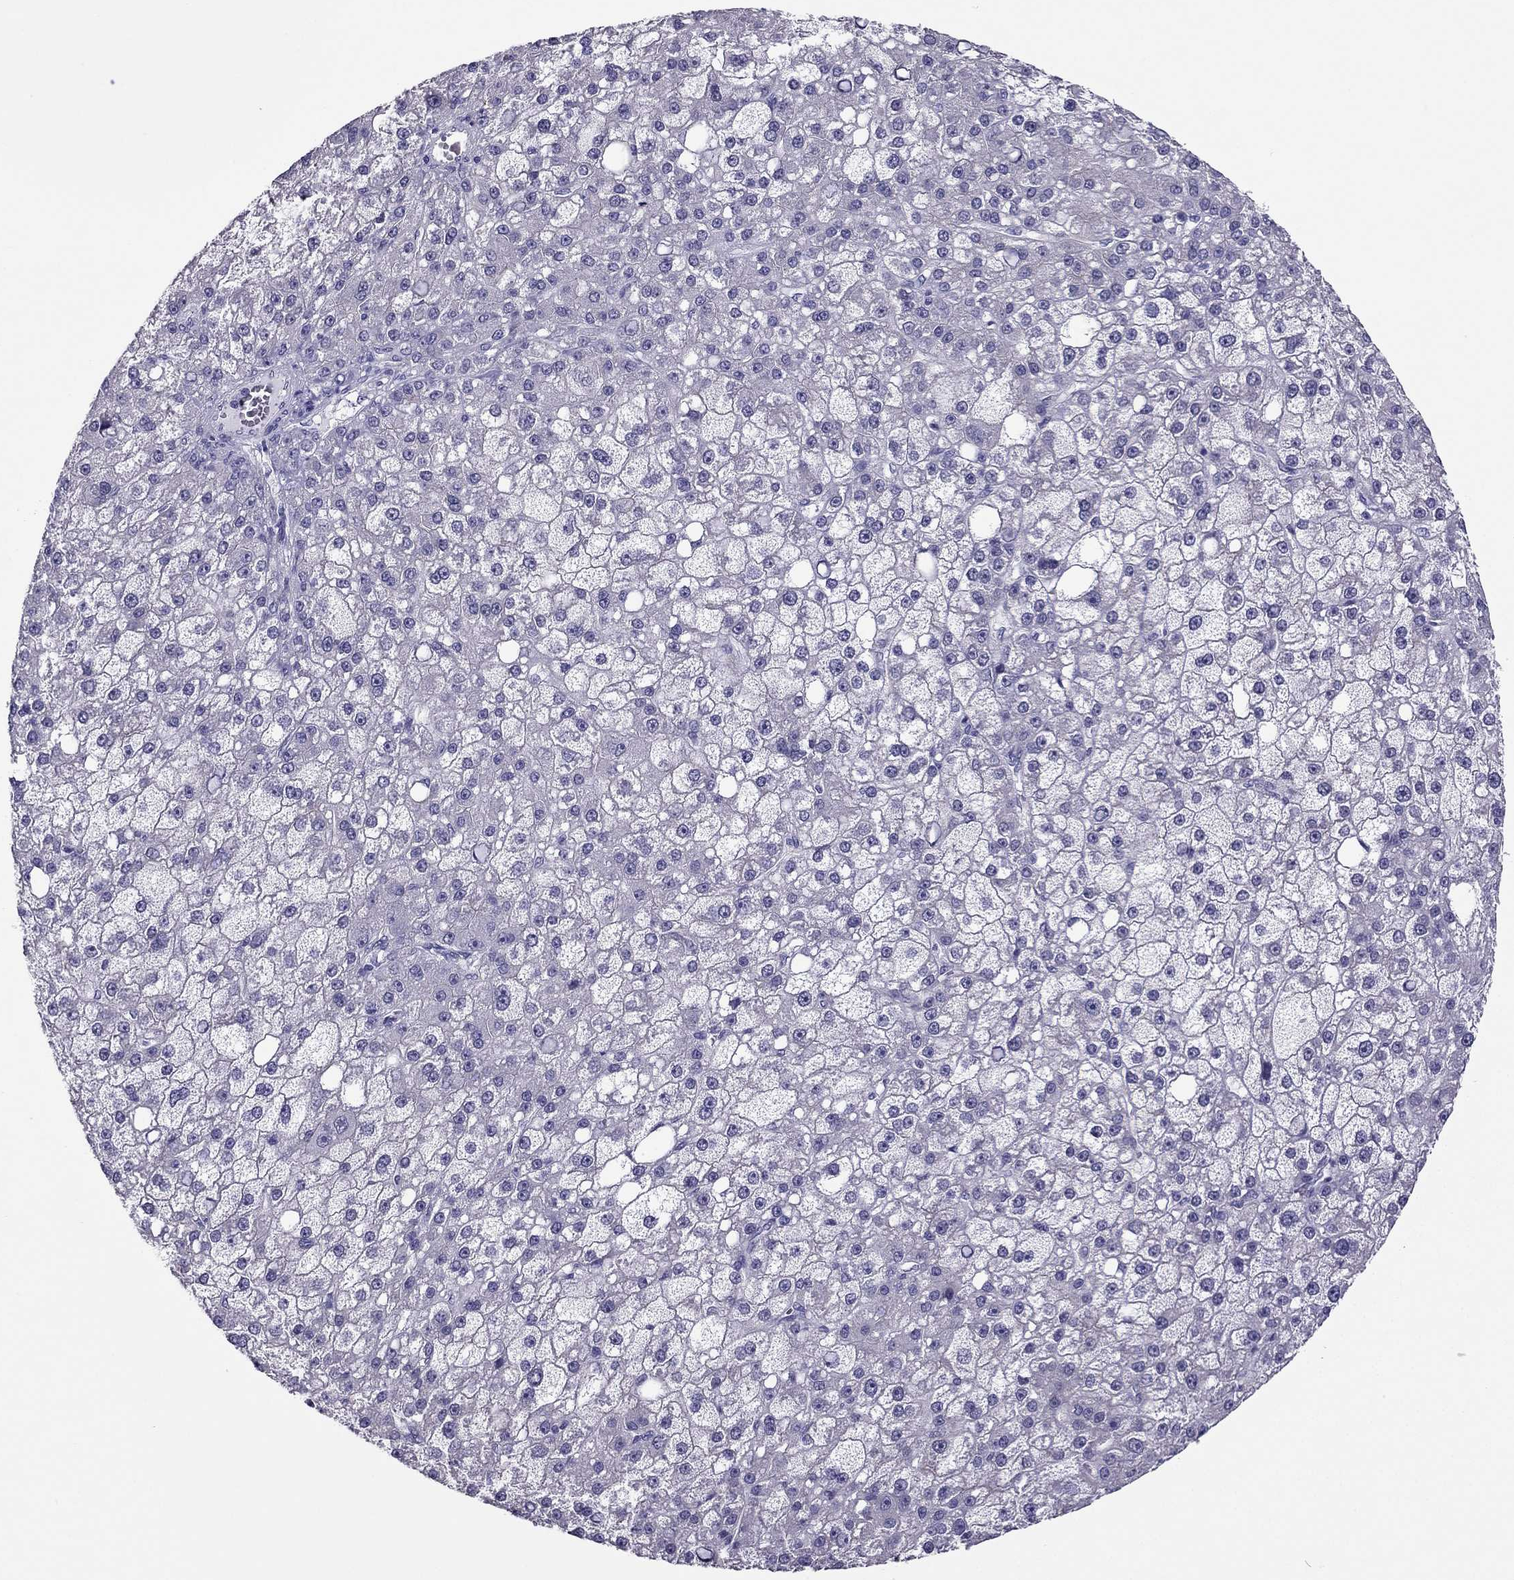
{"staining": {"intensity": "negative", "quantity": "none", "location": "none"}, "tissue": "liver cancer", "cell_type": "Tumor cells", "image_type": "cancer", "snomed": [{"axis": "morphology", "description": "Carcinoma, Hepatocellular, NOS"}, {"axis": "topography", "description": "Liver"}], "caption": "Immunohistochemistry photomicrograph of liver cancer (hepatocellular carcinoma) stained for a protein (brown), which demonstrates no positivity in tumor cells. Nuclei are stained in blue.", "gene": "PDE6A", "patient": {"sex": "male", "age": 67}}